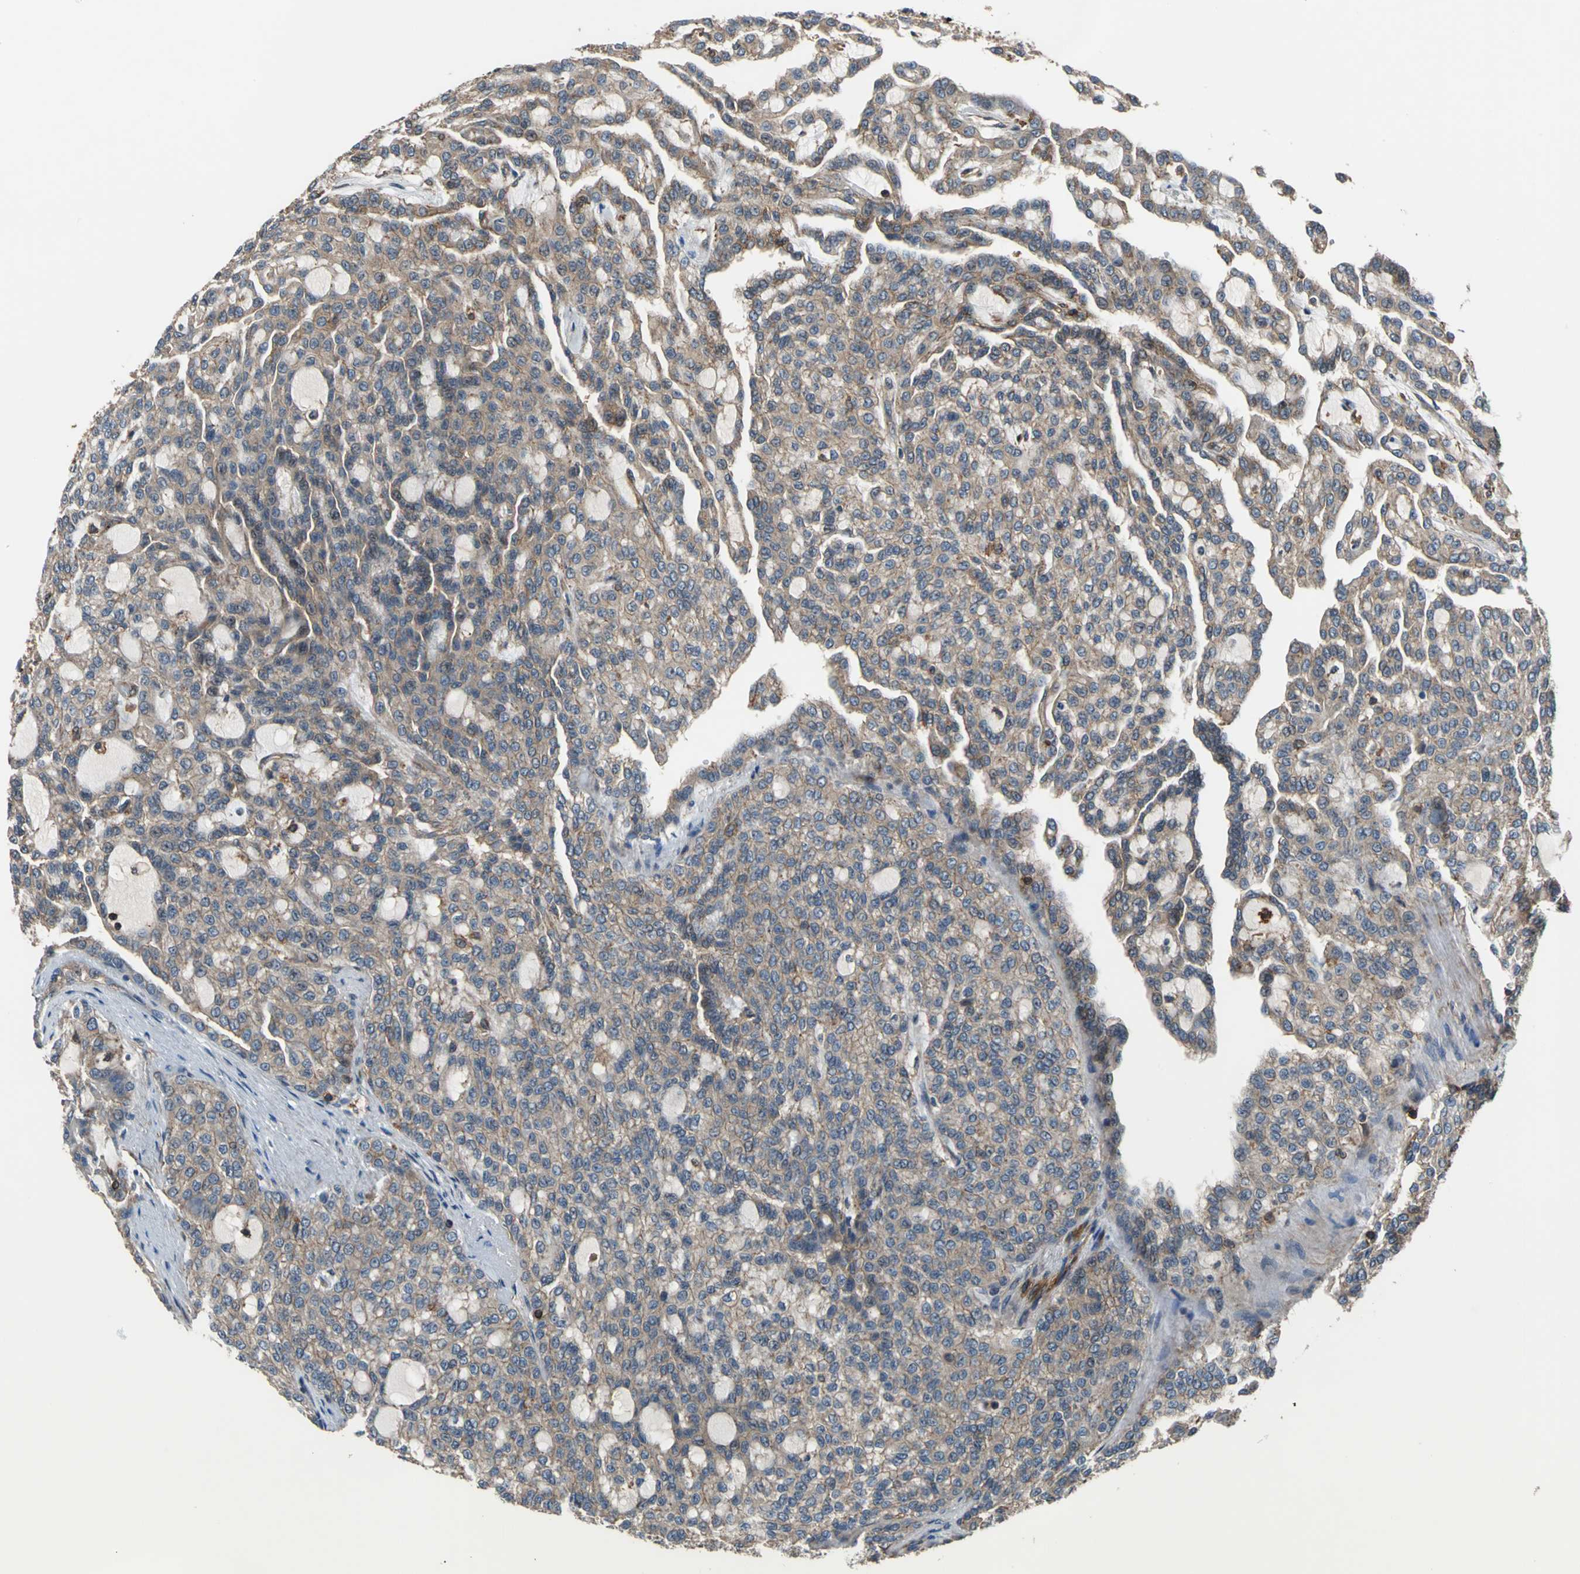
{"staining": {"intensity": "moderate", "quantity": ">75%", "location": "cytoplasmic/membranous"}, "tissue": "renal cancer", "cell_type": "Tumor cells", "image_type": "cancer", "snomed": [{"axis": "morphology", "description": "Adenocarcinoma, NOS"}, {"axis": "topography", "description": "Kidney"}], "caption": "Immunohistochemistry (IHC) micrograph of human adenocarcinoma (renal) stained for a protein (brown), which shows medium levels of moderate cytoplasmic/membranous staining in about >75% of tumor cells.", "gene": "PARVA", "patient": {"sex": "male", "age": 63}}